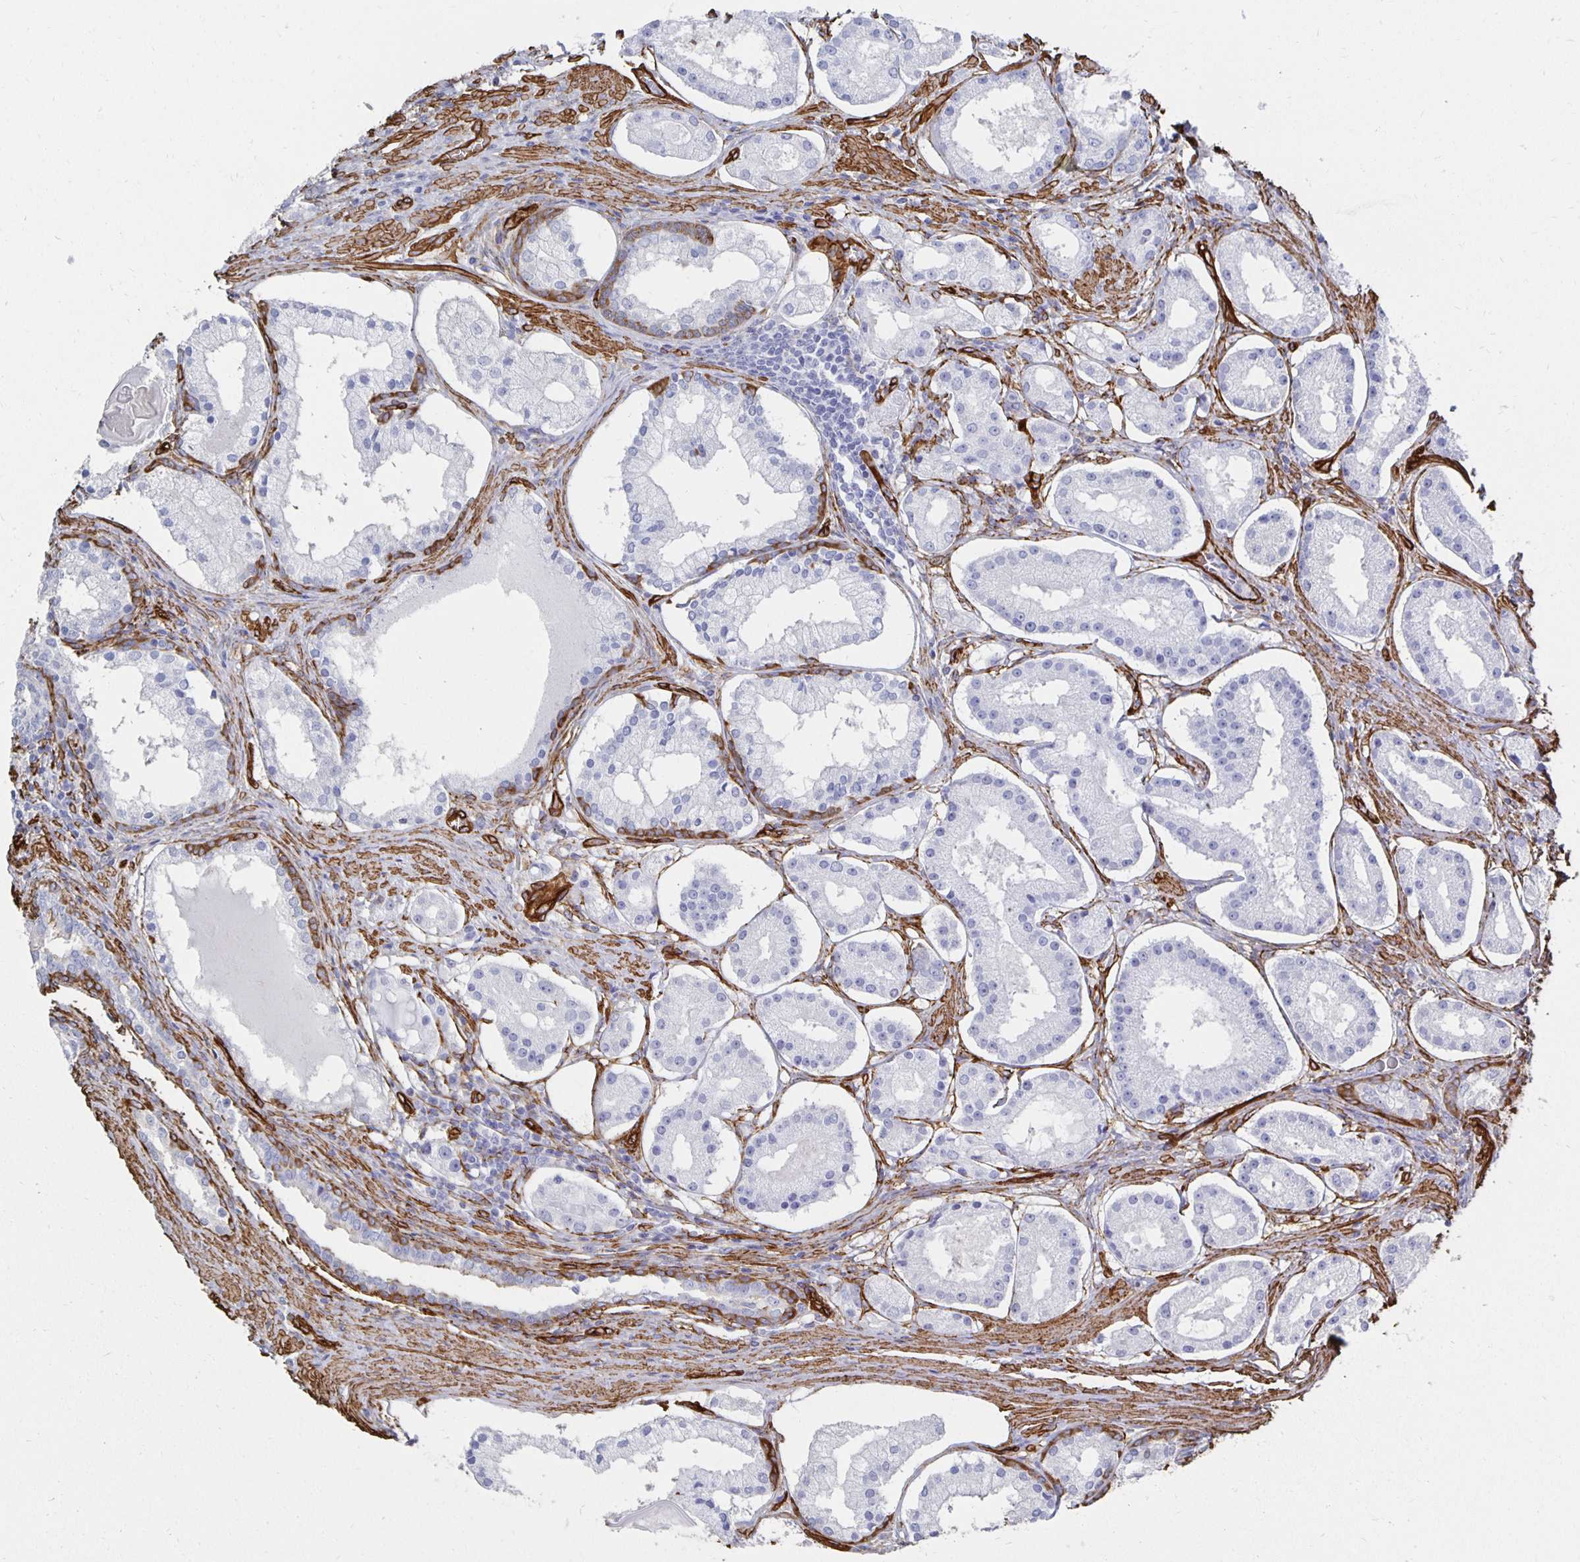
{"staining": {"intensity": "negative", "quantity": "none", "location": "none"}, "tissue": "prostate cancer", "cell_type": "Tumor cells", "image_type": "cancer", "snomed": [{"axis": "morphology", "description": "Adenocarcinoma, Low grade"}, {"axis": "topography", "description": "Prostate"}], "caption": "There is no significant staining in tumor cells of prostate cancer. Brightfield microscopy of immunohistochemistry (IHC) stained with DAB (brown) and hematoxylin (blue), captured at high magnification.", "gene": "VIPR2", "patient": {"sex": "male", "age": 57}}